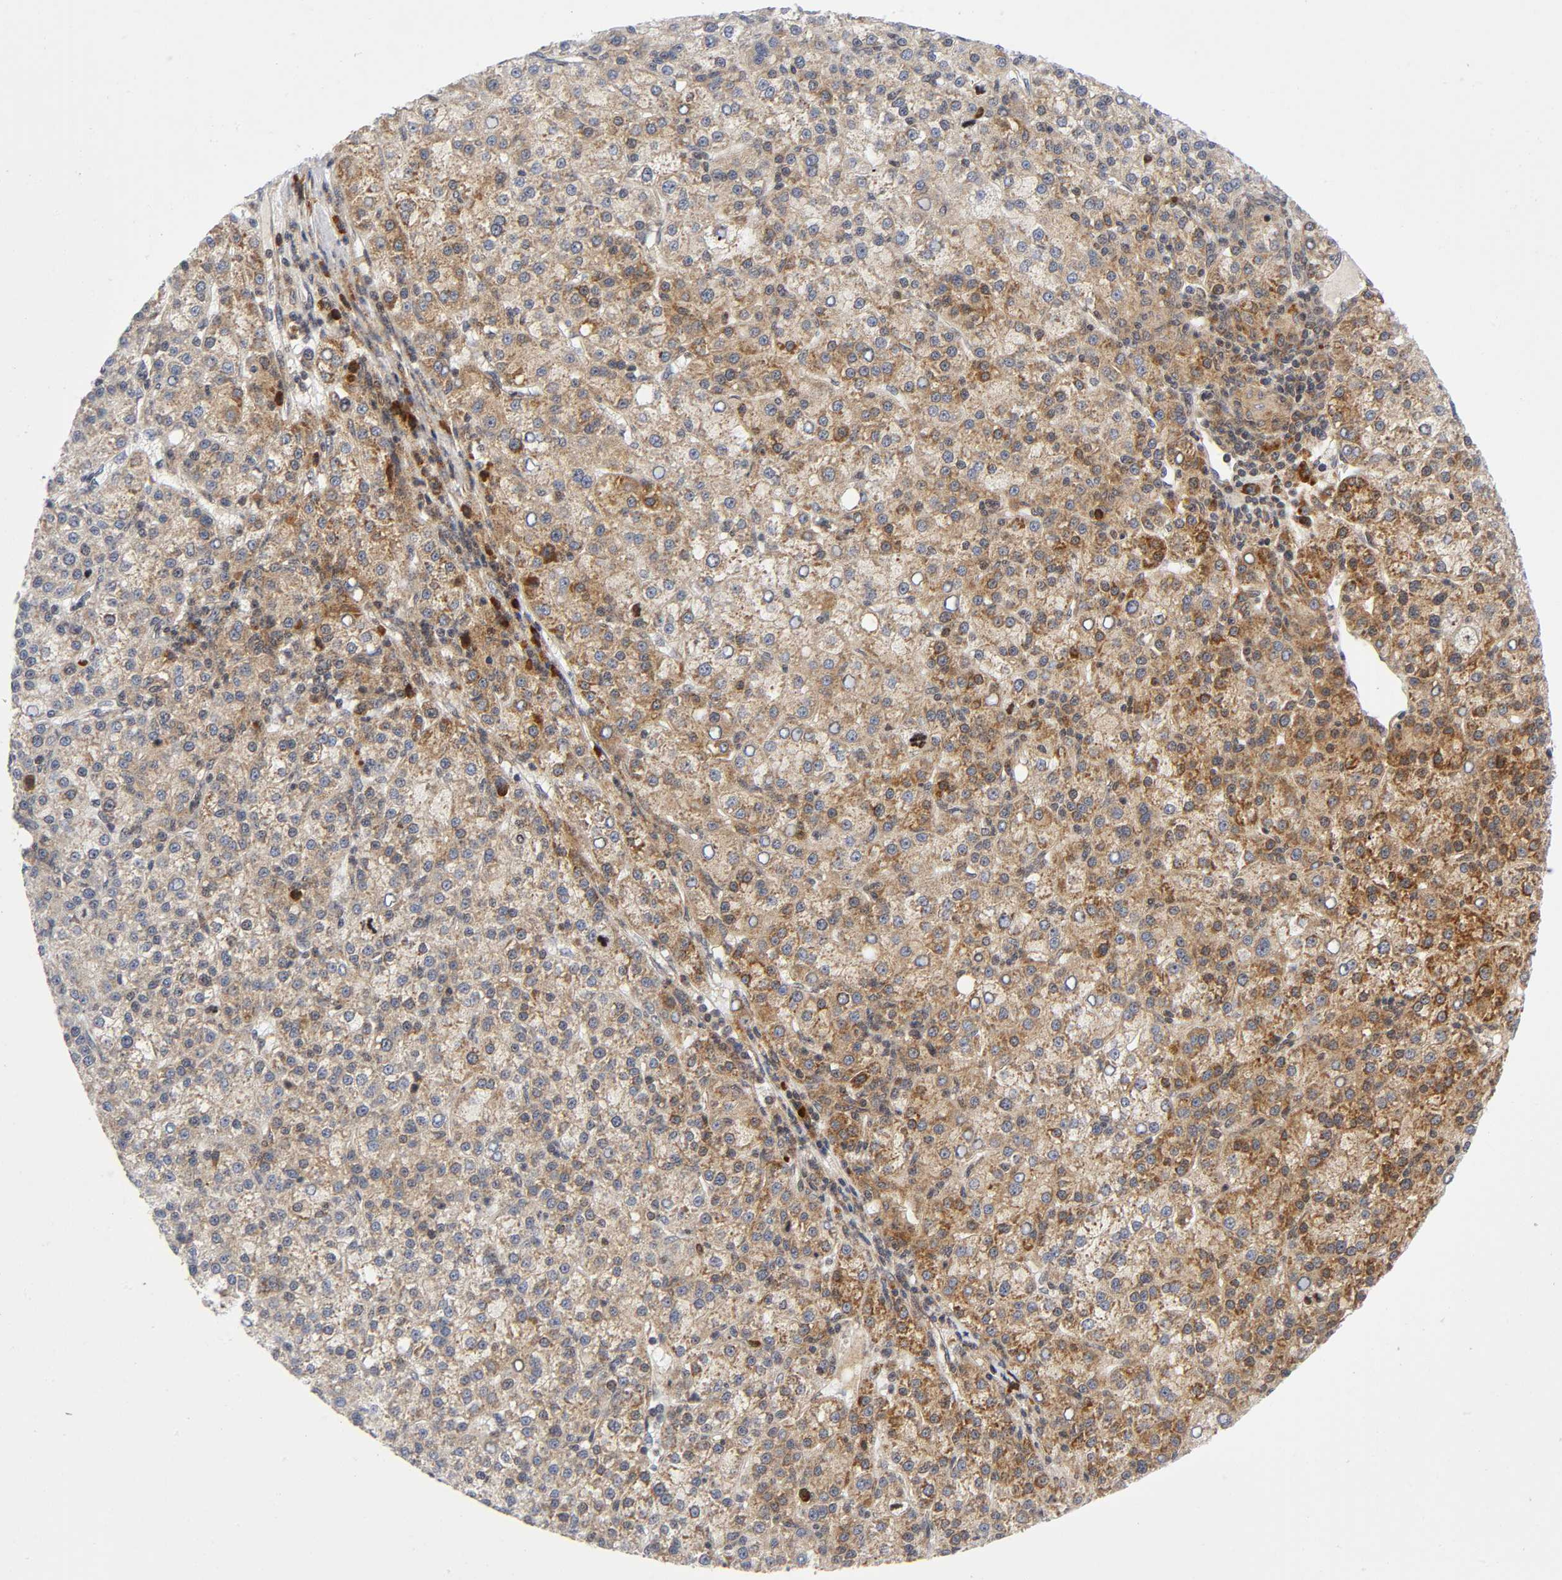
{"staining": {"intensity": "moderate", "quantity": ">75%", "location": "cytoplasmic/membranous"}, "tissue": "liver cancer", "cell_type": "Tumor cells", "image_type": "cancer", "snomed": [{"axis": "morphology", "description": "Carcinoma, Hepatocellular, NOS"}, {"axis": "topography", "description": "Liver"}], "caption": "Immunohistochemical staining of human liver cancer (hepatocellular carcinoma) displays medium levels of moderate cytoplasmic/membranous protein staining in approximately >75% of tumor cells.", "gene": "EIF5", "patient": {"sex": "female", "age": 58}}